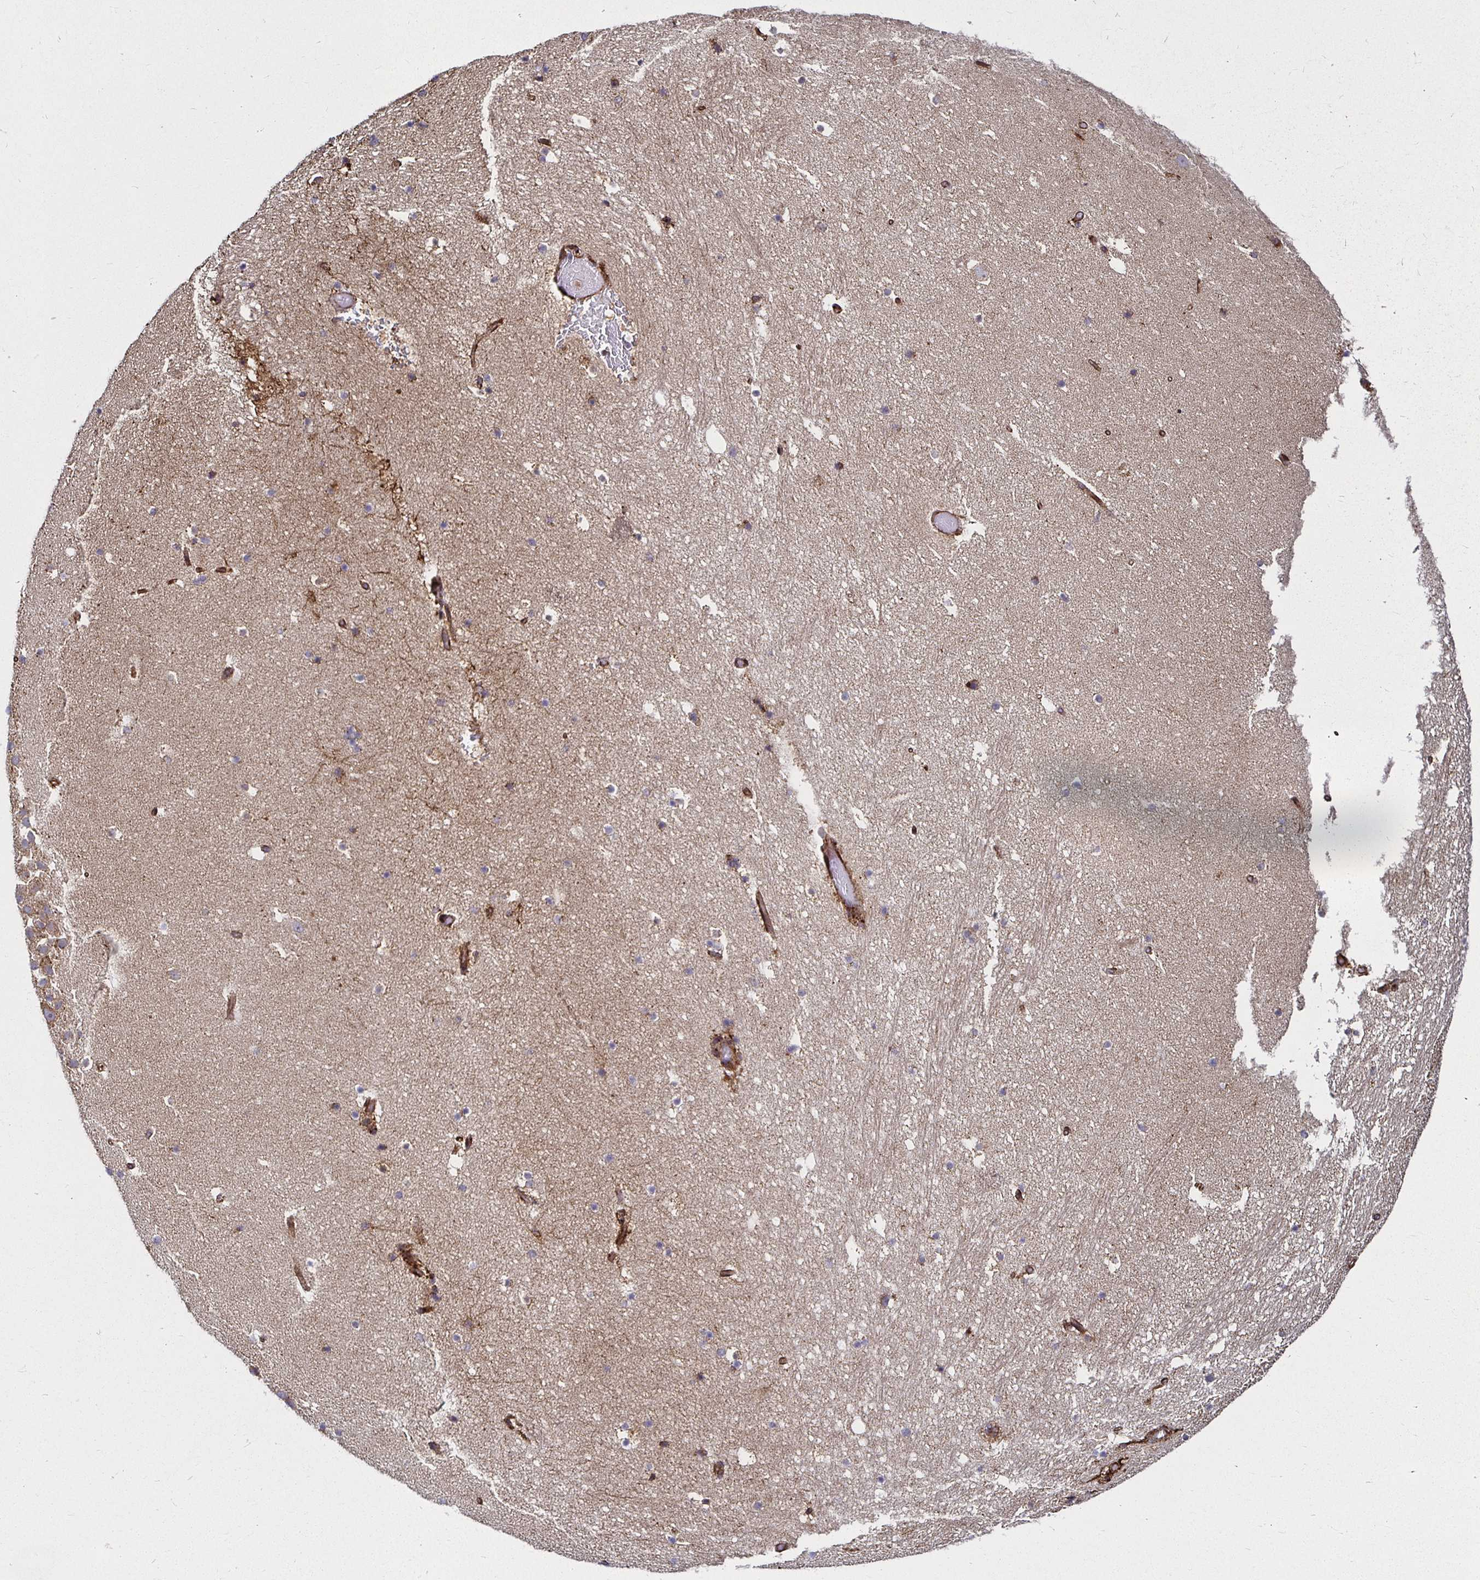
{"staining": {"intensity": "weak", "quantity": "<25%", "location": "cytoplasmic/membranous"}, "tissue": "hippocampus", "cell_type": "Glial cells", "image_type": "normal", "snomed": [{"axis": "morphology", "description": "Normal tissue, NOS"}, {"axis": "topography", "description": "Hippocampus"}], "caption": "IHC micrograph of unremarkable hippocampus: hippocampus stained with DAB exhibits no significant protein positivity in glial cells. (DAB (3,3'-diaminobenzidine) IHC visualized using brightfield microscopy, high magnification).", "gene": "SMYD3", "patient": {"sex": "male", "age": 26}}